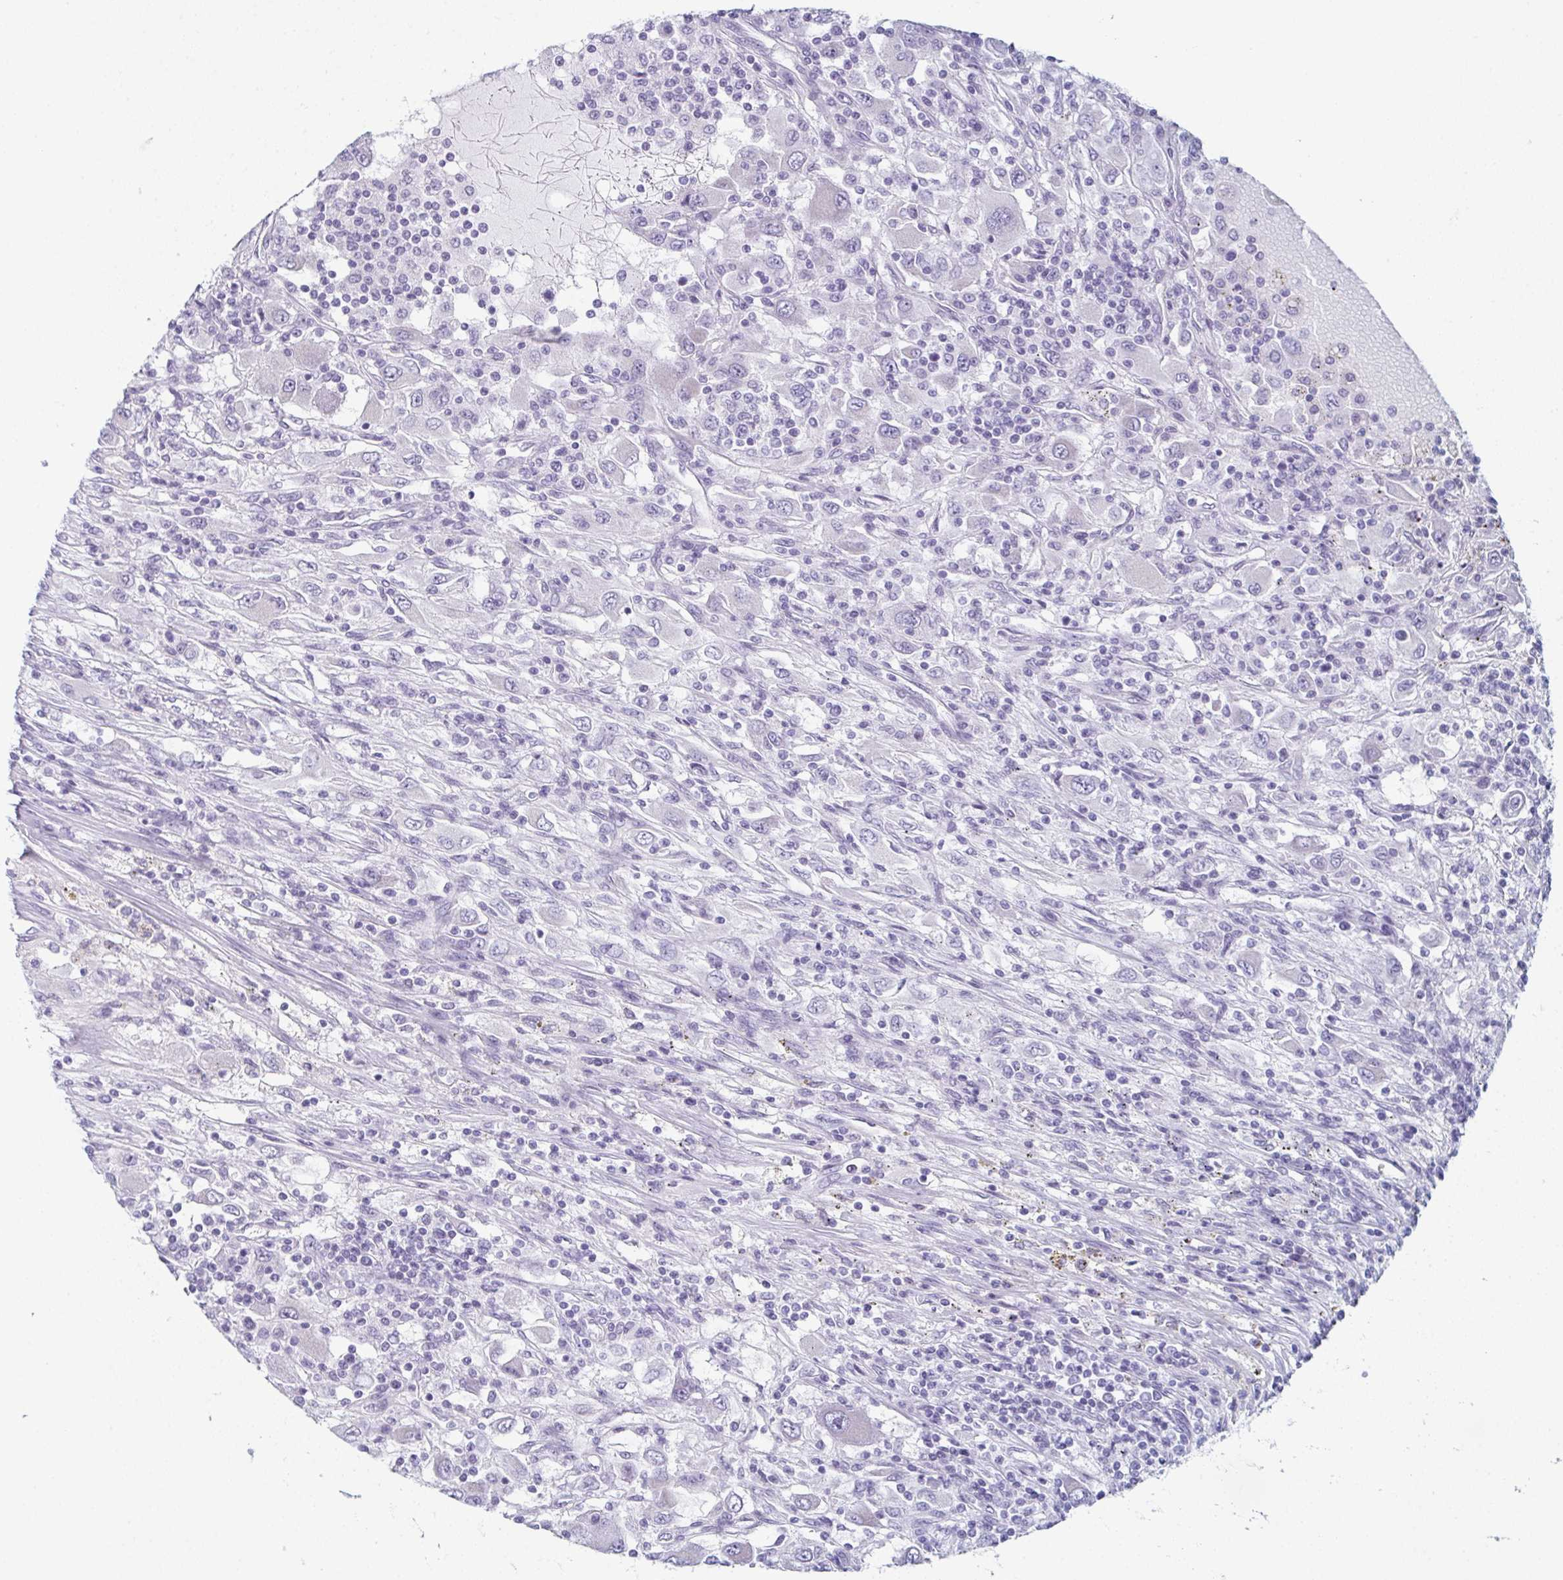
{"staining": {"intensity": "negative", "quantity": "none", "location": "none"}, "tissue": "renal cancer", "cell_type": "Tumor cells", "image_type": "cancer", "snomed": [{"axis": "morphology", "description": "Adenocarcinoma, NOS"}, {"axis": "topography", "description": "Kidney"}], "caption": "DAB (3,3'-diaminobenzidine) immunohistochemical staining of adenocarcinoma (renal) exhibits no significant staining in tumor cells.", "gene": "ENKUR", "patient": {"sex": "female", "age": 67}}